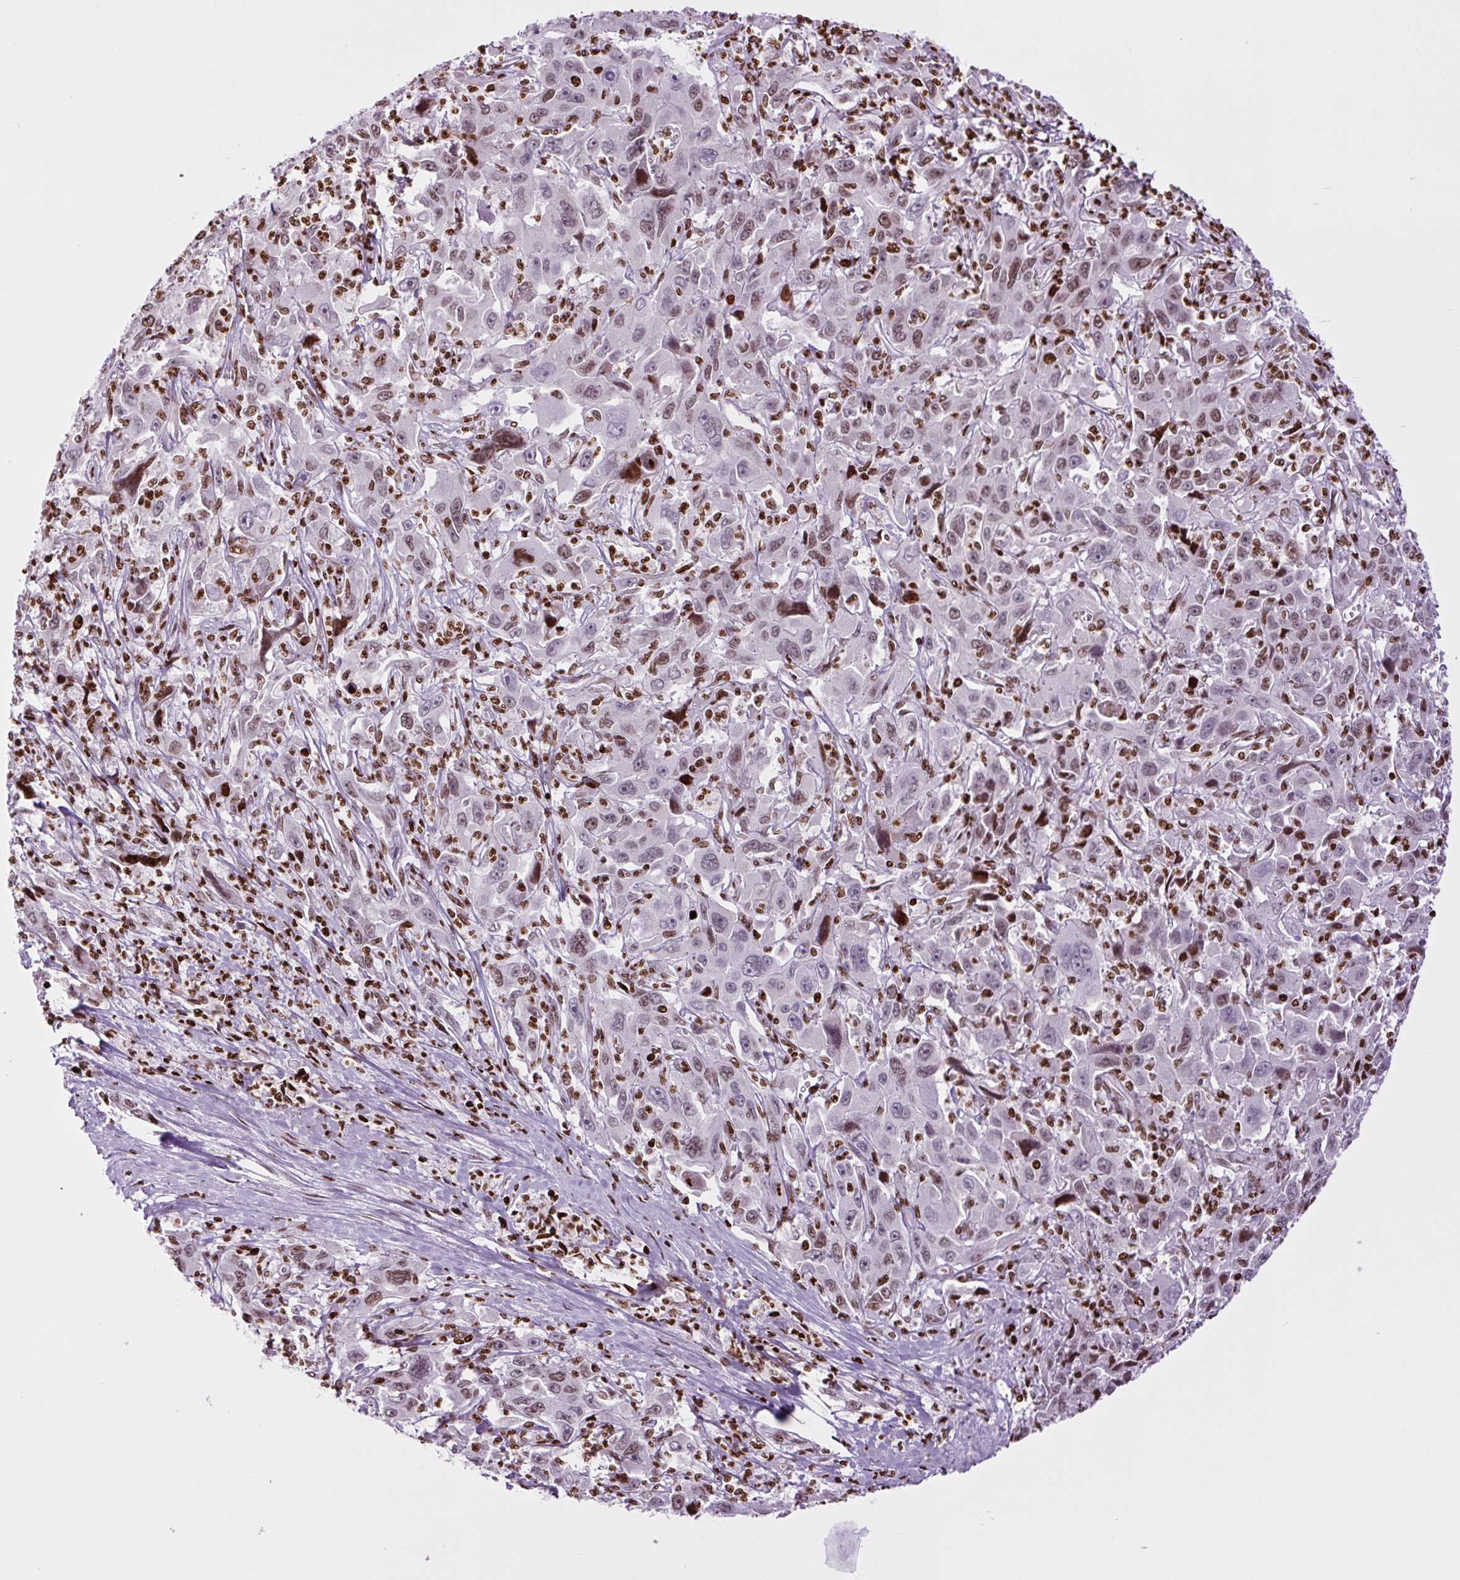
{"staining": {"intensity": "strong", "quantity": "<25%", "location": "nuclear"}, "tissue": "liver cancer", "cell_type": "Tumor cells", "image_type": "cancer", "snomed": [{"axis": "morphology", "description": "Carcinoma, Hepatocellular, NOS"}, {"axis": "topography", "description": "Liver"}], "caption": "Liver cancer (hepatocellular carcinoma) stained with a brown dye displays strong nuclear positive expression in approximately <25% of tumor cells.", "gene": "H1-3", "patient": {"sex": "male", "age": 63}}